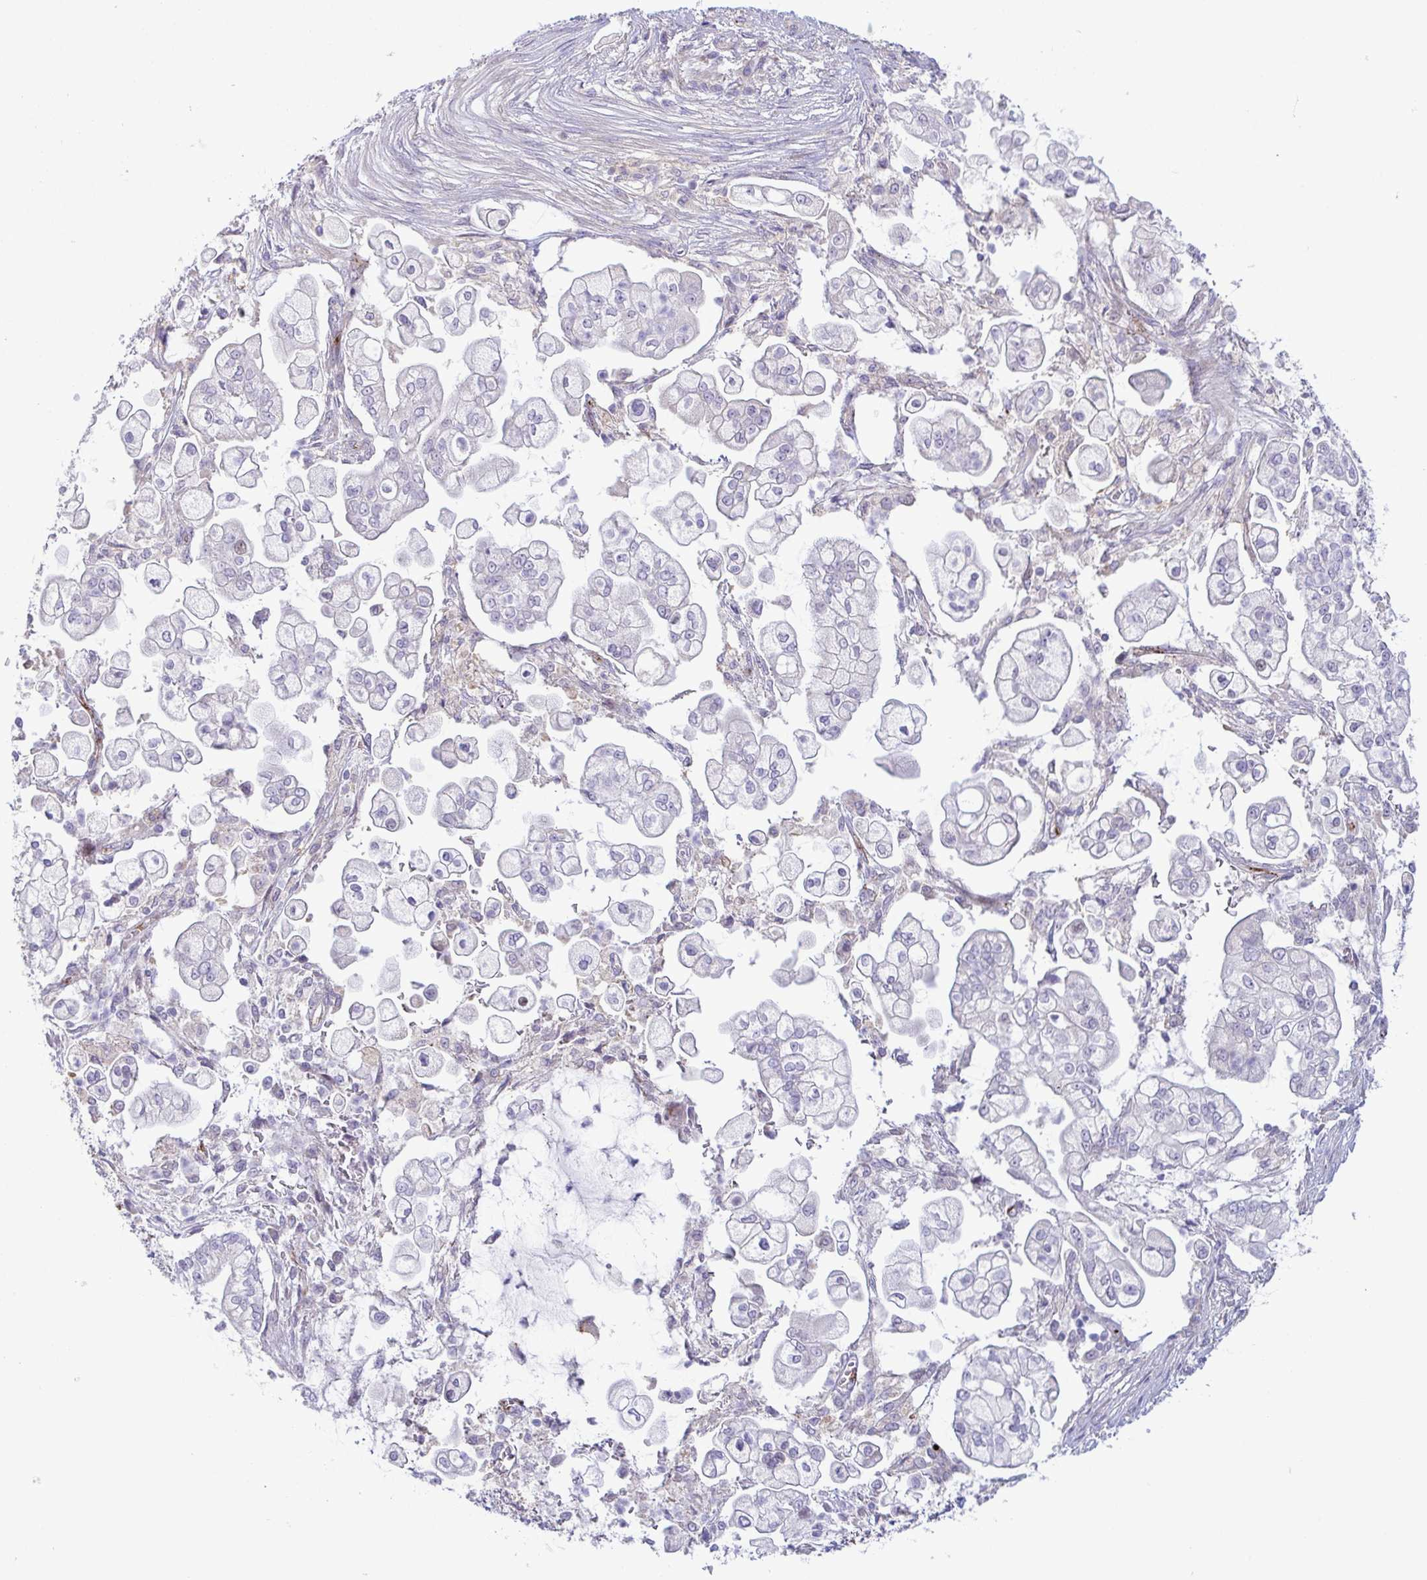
{"staining": {"intensity": "negative", "quantity": "none", "location": "none"}, "tissue": "pancreatic cancer", "cell_type": "Tumor cells", "image_type": "cancer", "snomed": [{"axis": "morphology", "description": "Adenocarcinoma, NOS"}, {"axis": "topography", "description": "Pancreas"}], "caption": "A micrograph of pancreatic cancer stained for a protein displays no brown staining in tumor cells.", "gene": "IL37", "patient": {"sex": "female", "age": 69}}